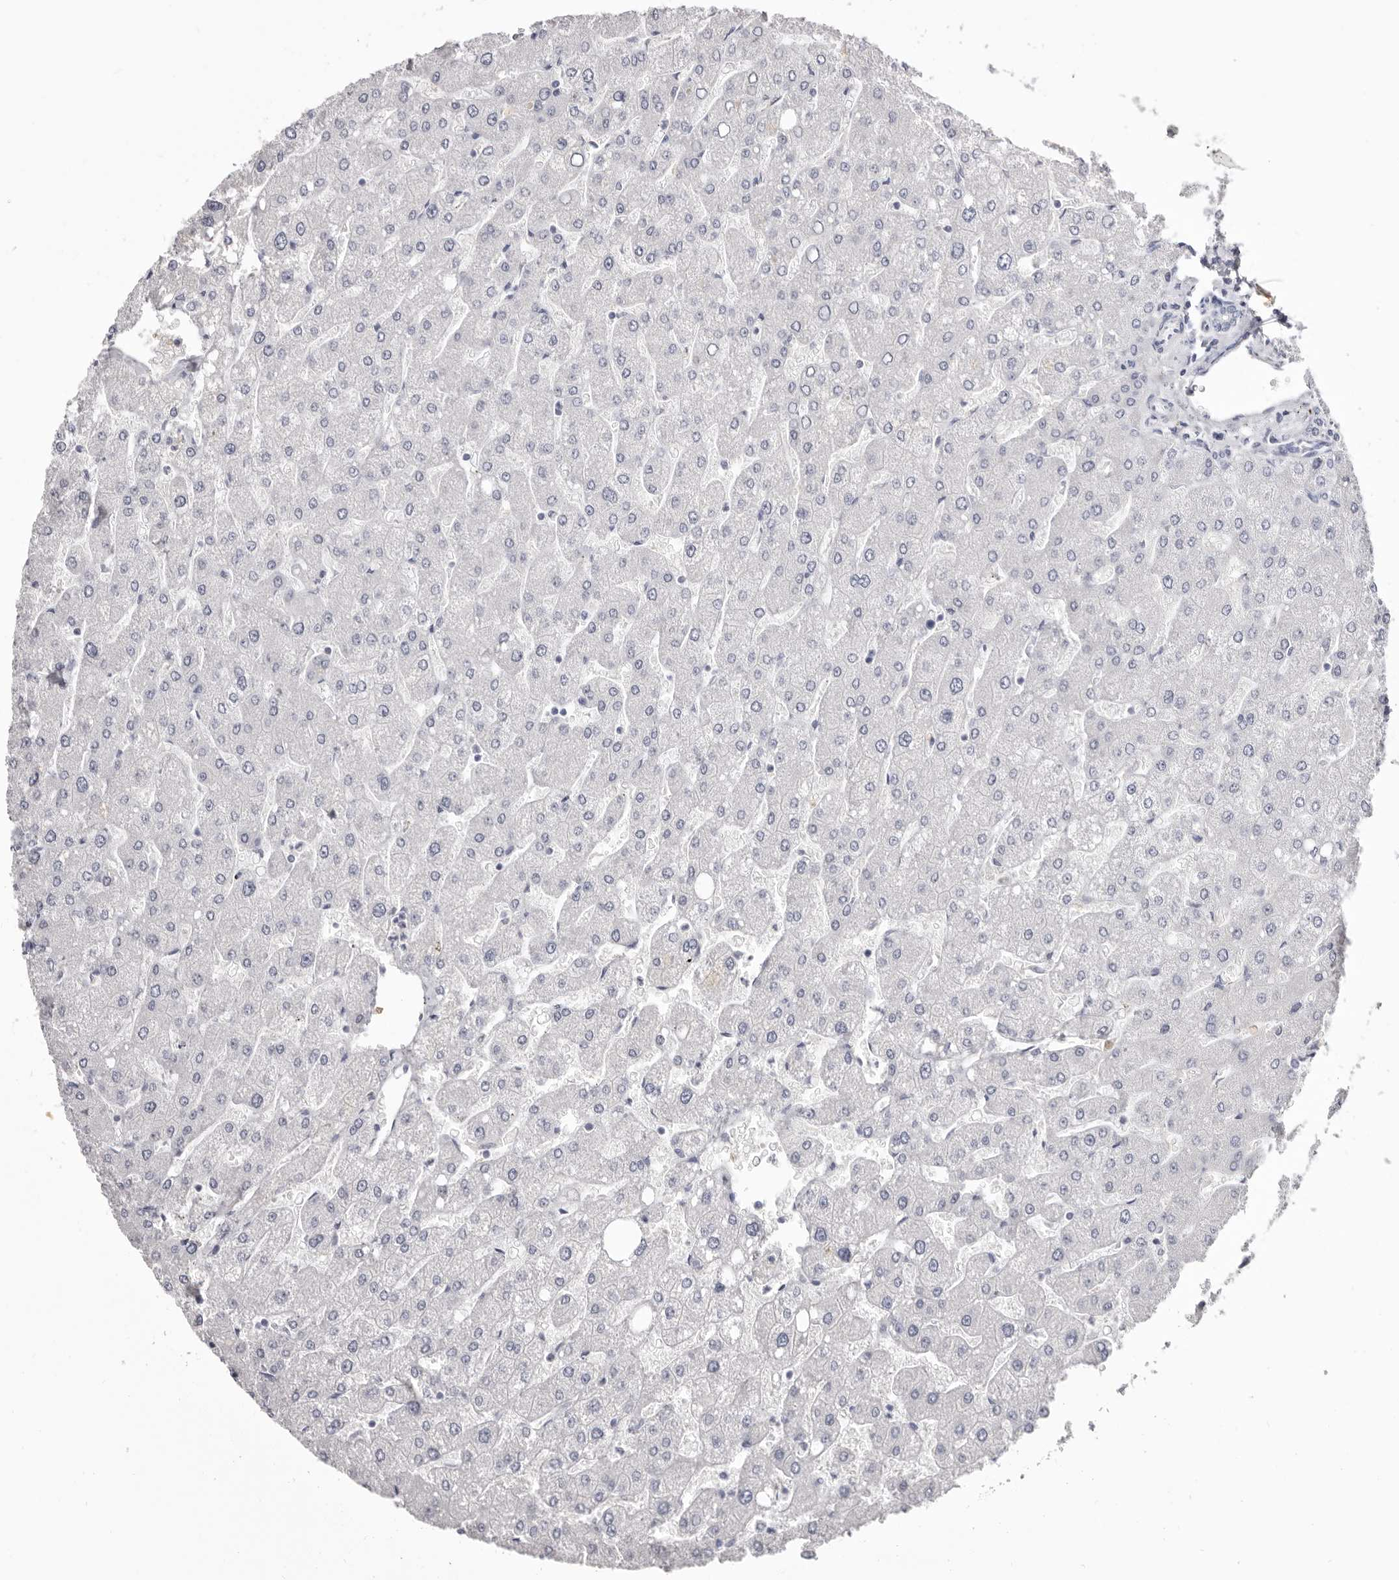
{"staining": {"intensity": "negative", "quantity": "none", "location": "none"}, "tissue": "liver", "cell_type": "Cholangiocytes", "image_type": "normal", "snomed": [{"axis": "morphology", "description": "Normal tissue, NOS"}, {"axis": "topography", "description": "Liver"}], "caption": "The immunohistochemistry (IHC) photomicrograph has no significant positivity in cholangiocytes of liver.", "gene": "LPO", "patient": {"sex": "male", "age": 55}}